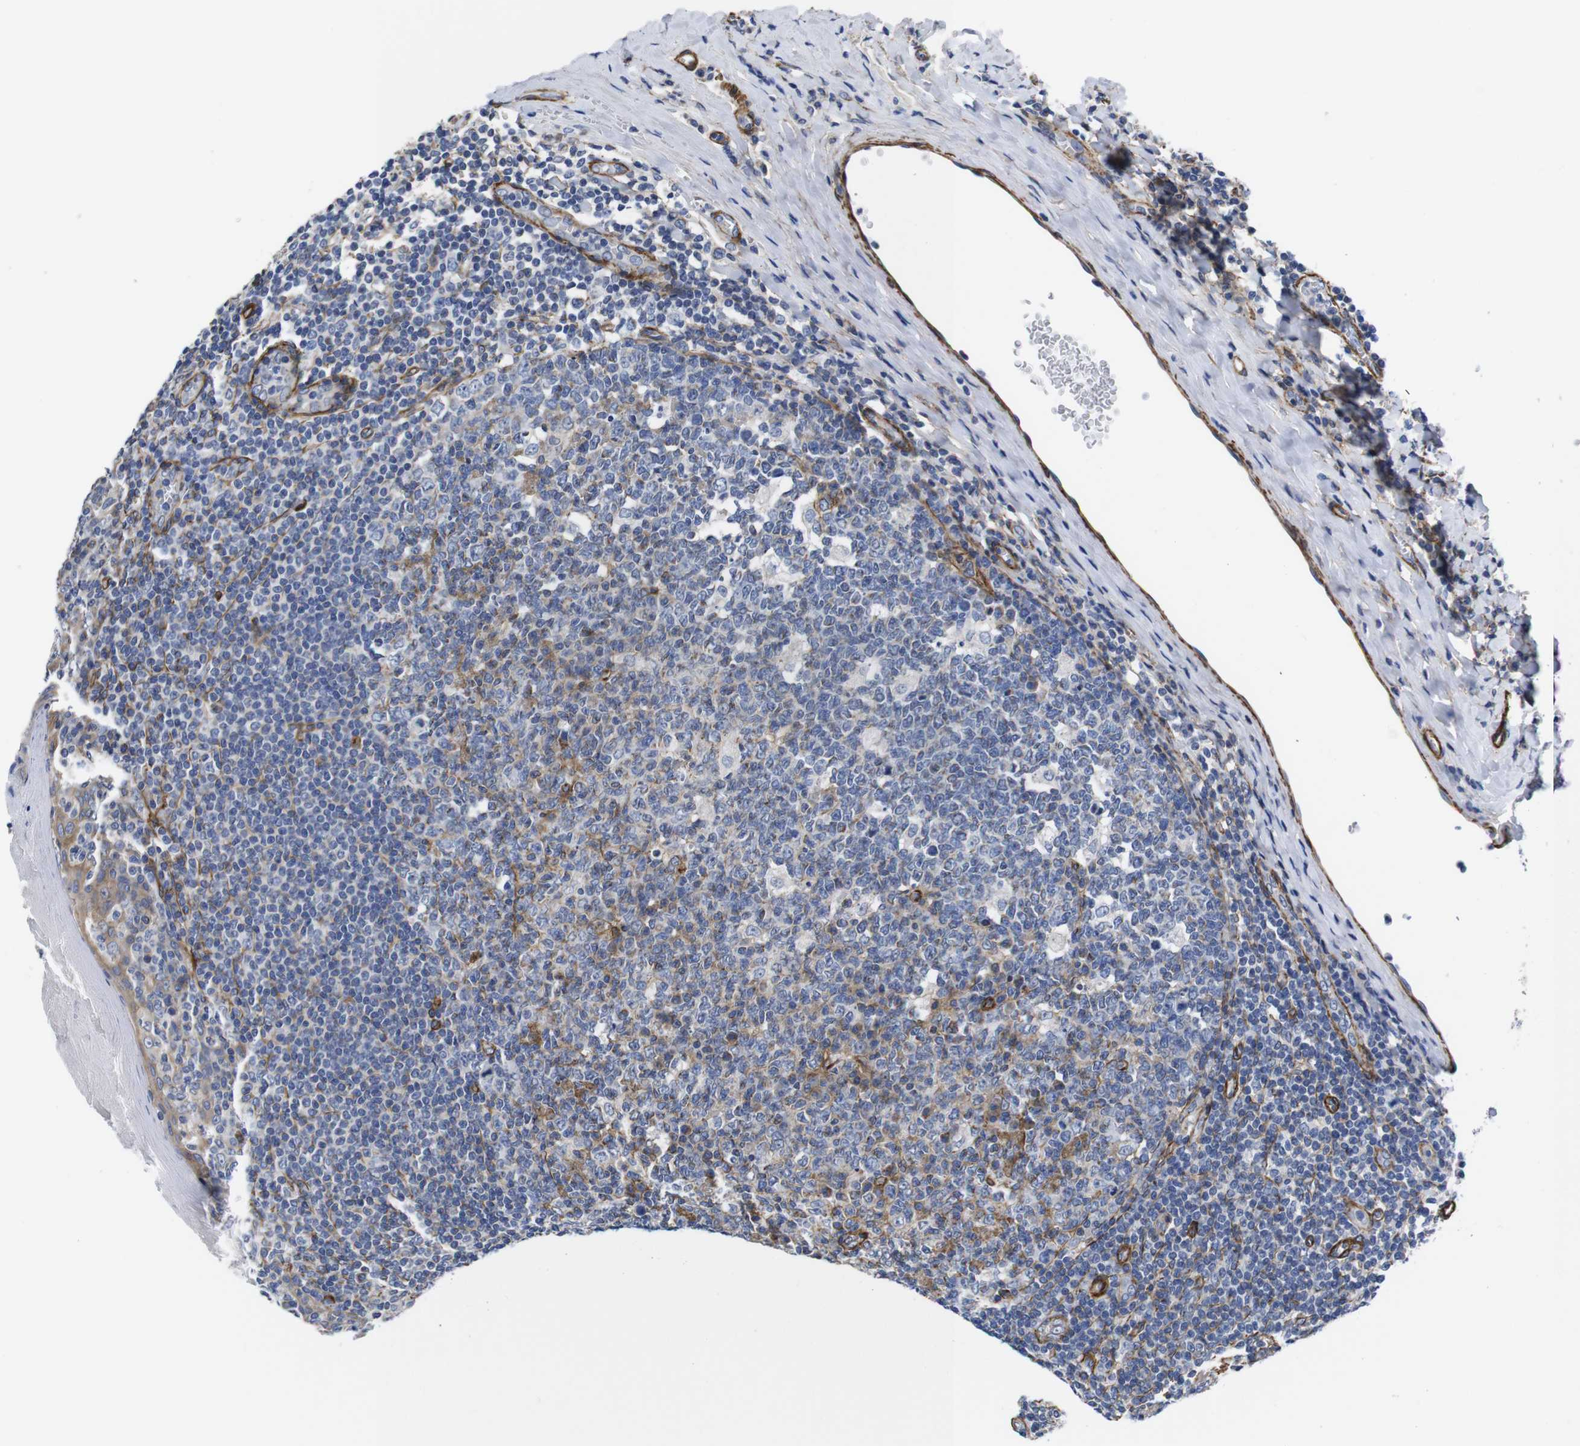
{"staining": {"intensity": "moderate", "quantity": "<25%", "location": "cytoplasmic/membranous"}, "tissue": "tonsil", "cell_type": "Germinal center cells", "image_type": "normal", "snomed": [{"axis": "morphology", "description": "Normal tissue, NOS"}, {"axis": "topography", "description": "Tonsil"}], "caption": "Tonsil stained with IHC reveals moderate cytoplasmic/membranous staining in about <25% of germinal center cells.", "gene": "WNT10A", "patient": {"sex": "male", "age": 31}}